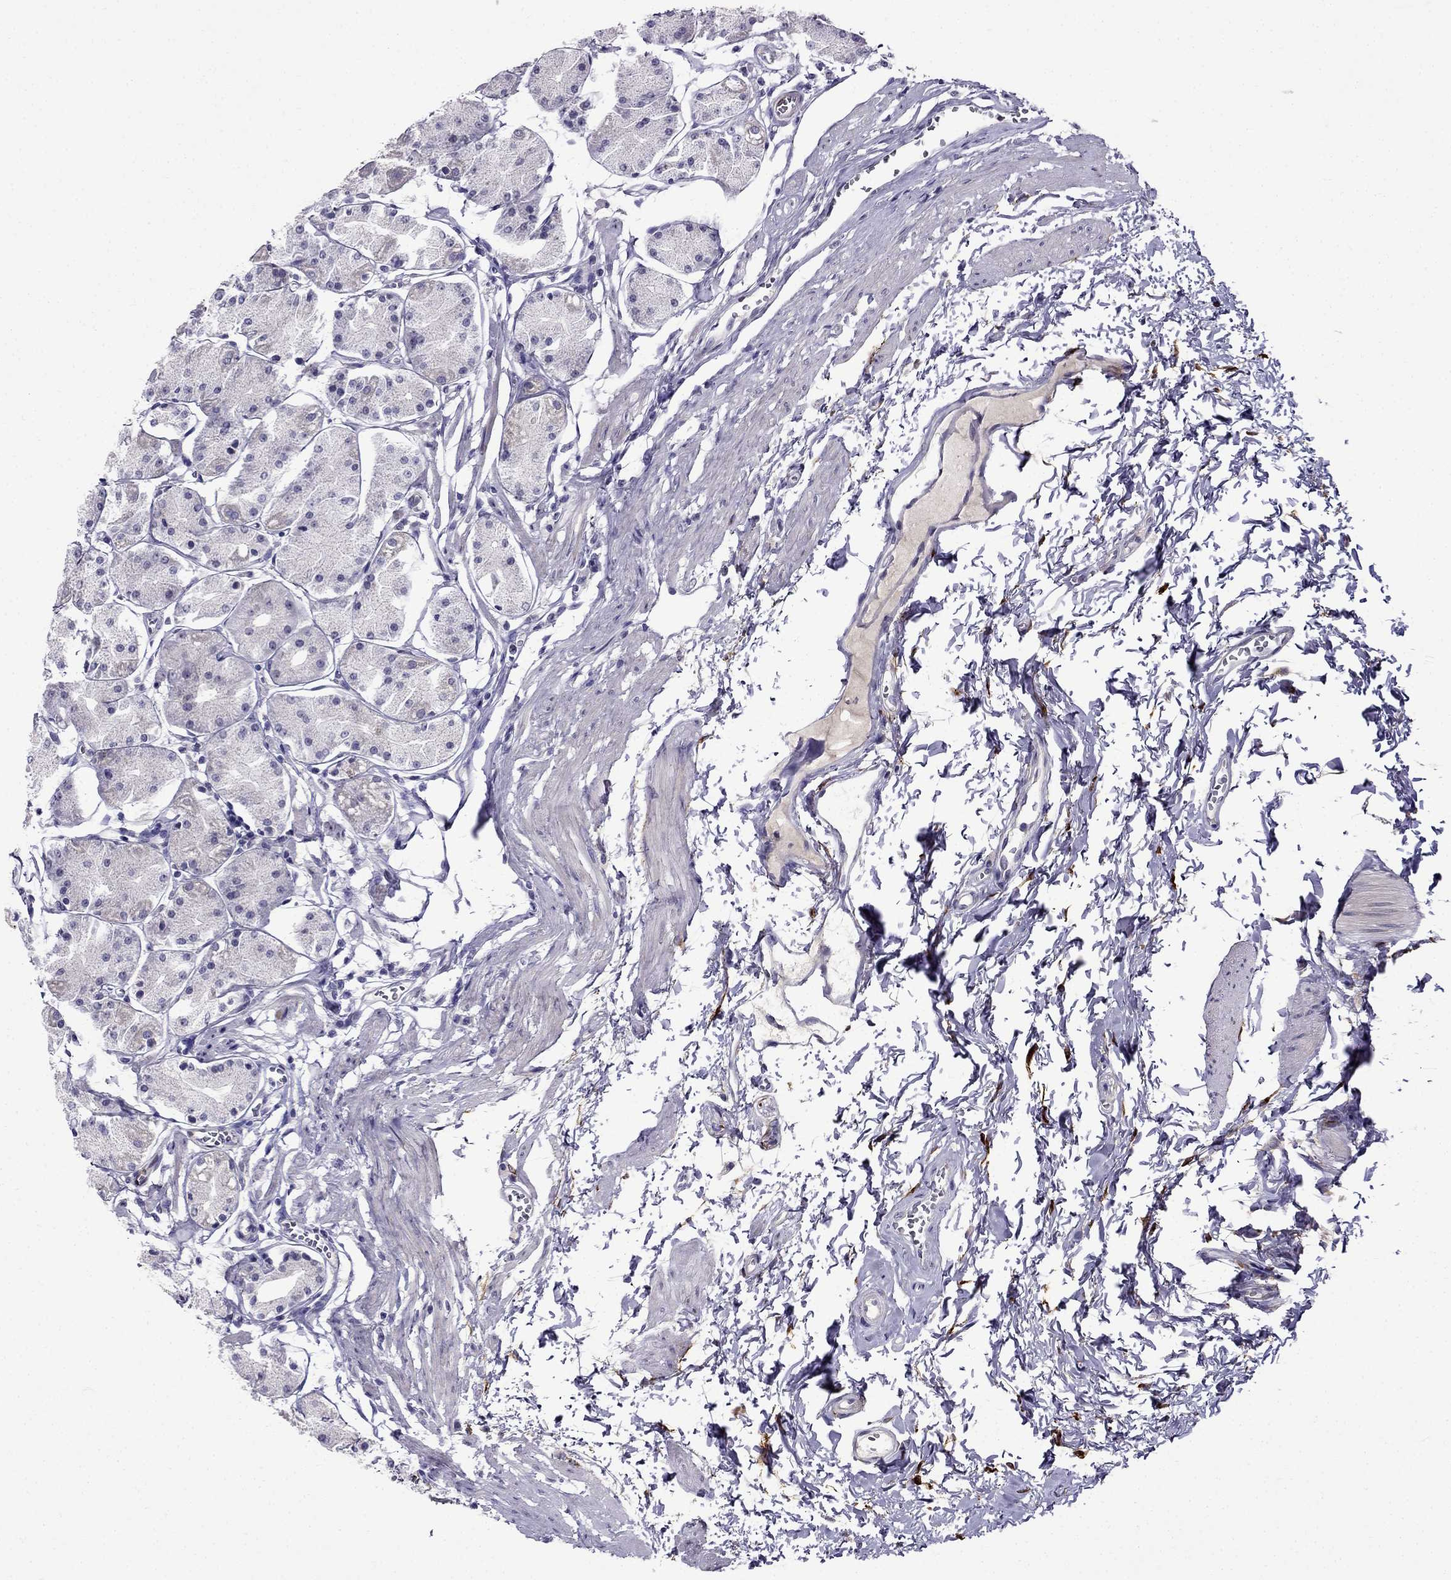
{"staining": {"intensity": "negative", "quantity": "none", "location": "none"}, "tissue": "stomach", "cell_type": "Glandular cells", "image_type": "normal", "snomed": [{"axis": "morphology", "description": "Normal tissue, NOS"}, {"axis": "topography", "description": "Stomach, upper"}], "caption": "A high-resolution photomicrograph shows immunohistochemistry staining of normal stomach, which shows no significant staining in glandular cells. (Immunohistochemistry, brightfield microscopy, high magnification).", "gene": "PI16", "patient": {"sex": "male", "age": 60}}